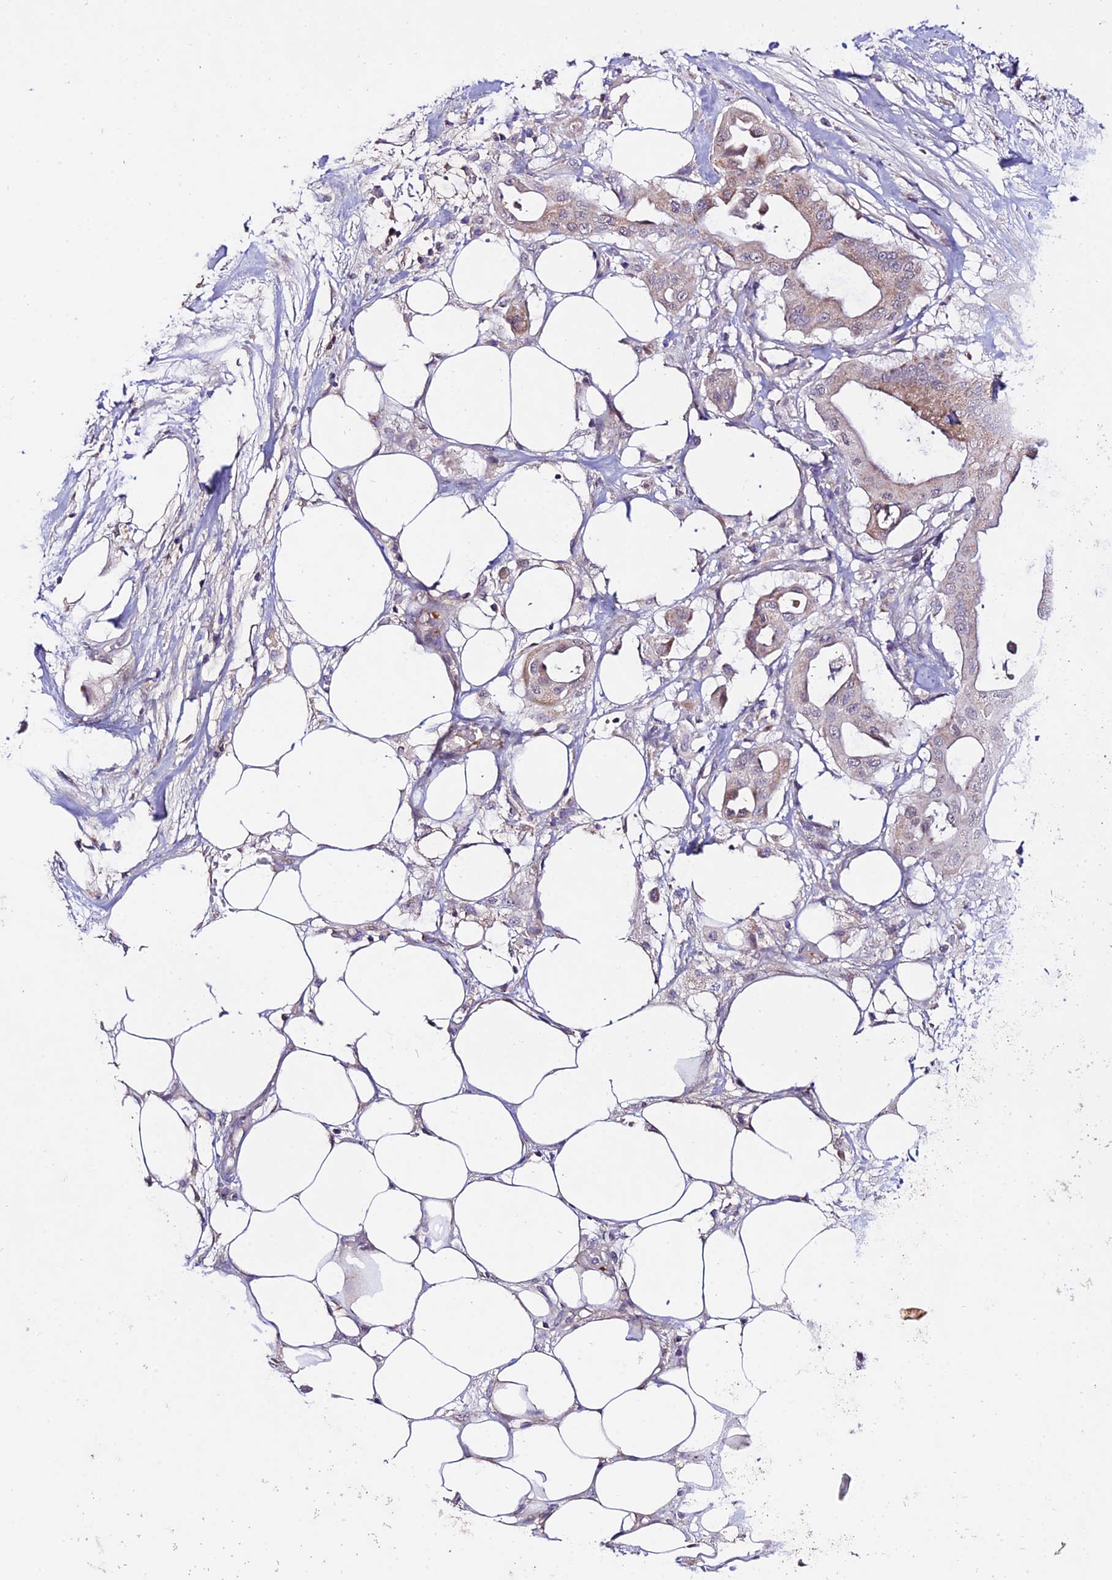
{"staining": {"intensity": "weak", "quantity": "<25%", "location": "cytoplasmic/membranous"}, "tissue": "pancreatic cancer", "cell_type": "Tumor cells", "image_type": "cancer", "snomed": [{"axis": "morphology", "description": "Adenocarcinoma, NOS"}, {"axis": "topography", "description": "Pancreas"}], "caption": "Pancreatic cancer (adenocarcinoma) stained for a protein using immunohistochemistry demonstrates no positivity tumor cells.", "gene": "WDR5B", "patient": {"sex": "male", "age": 68}}